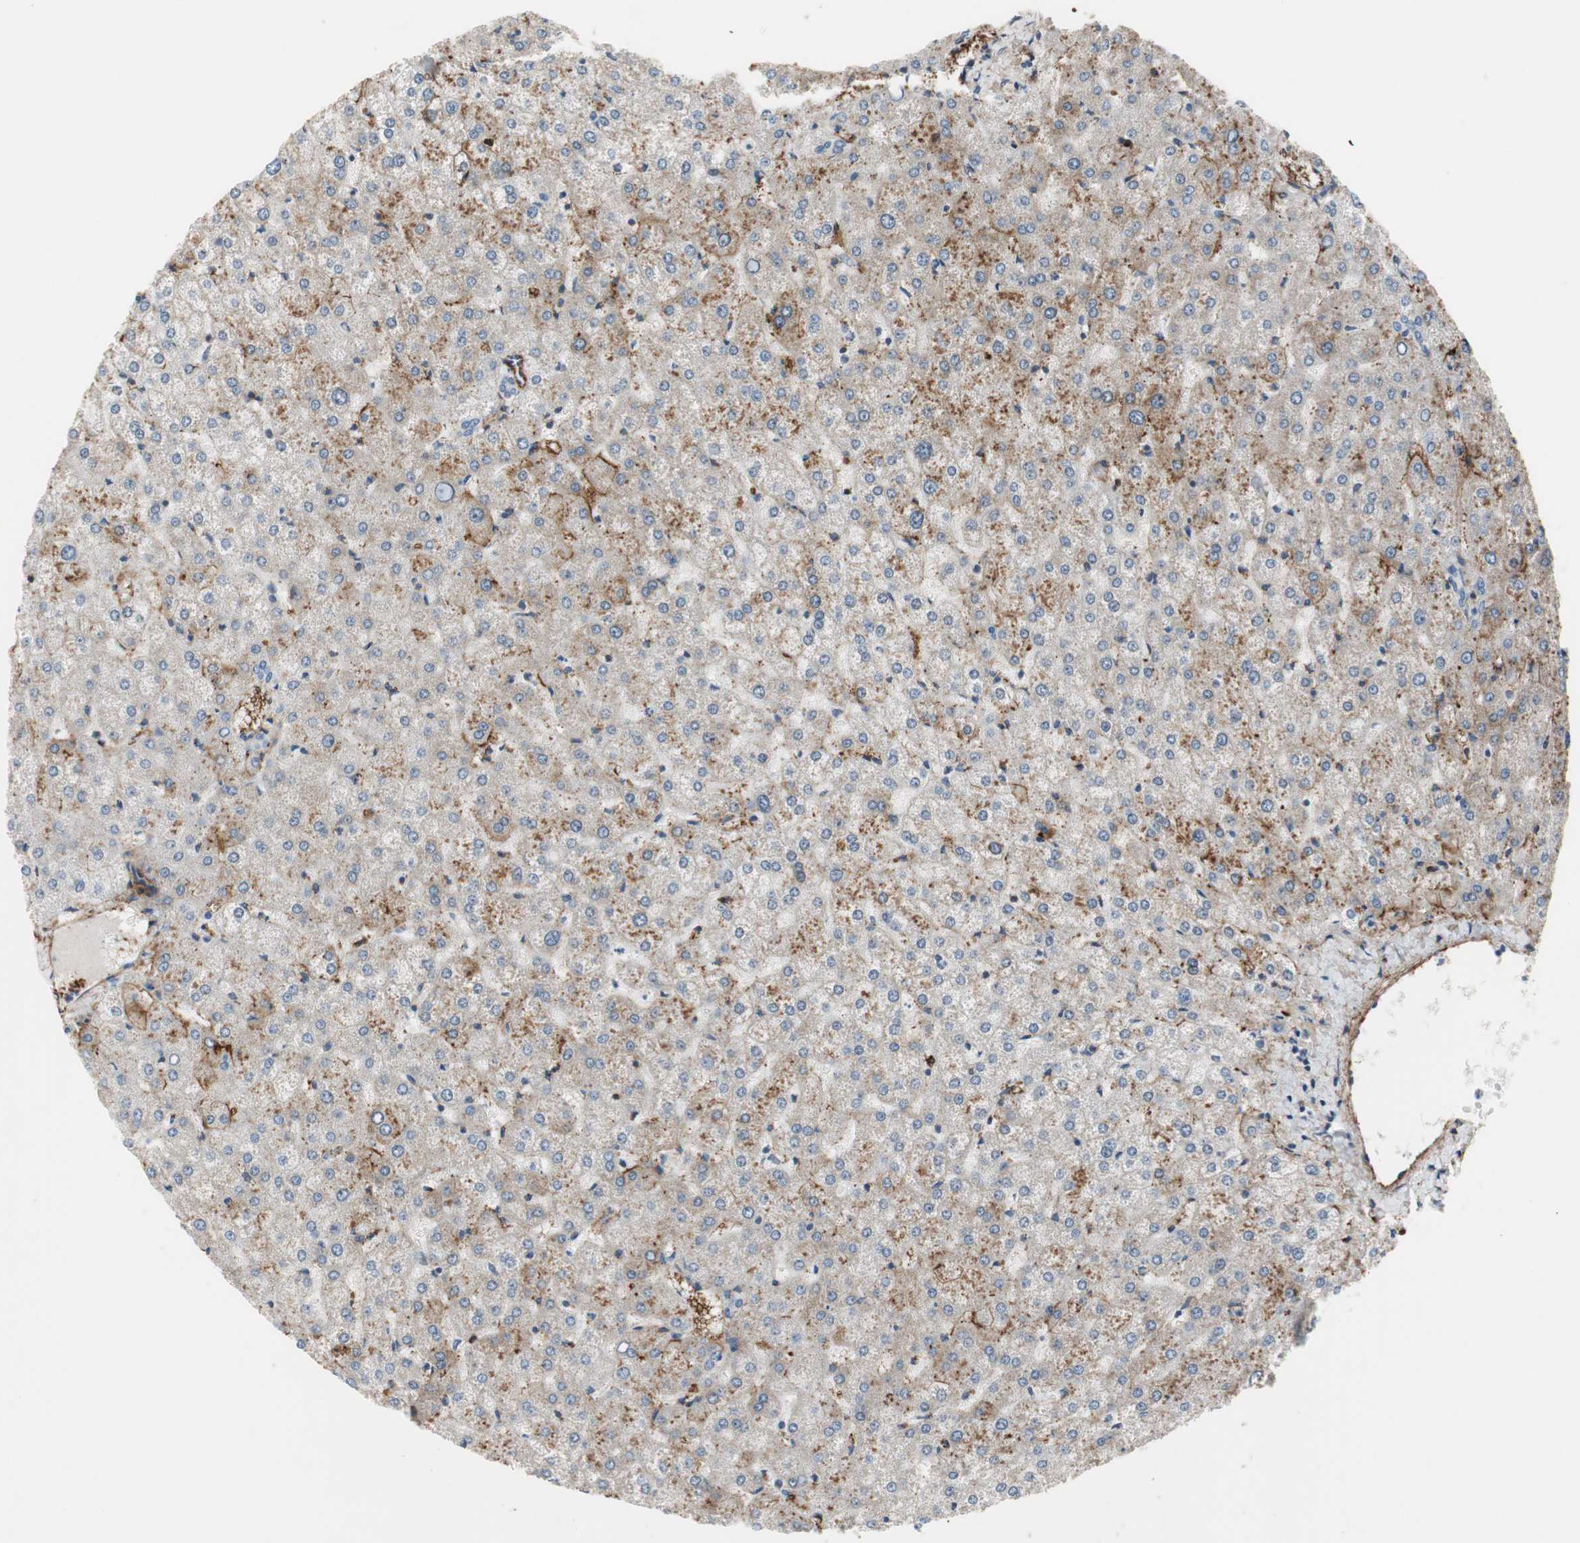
{"staining": {"intensity": "negative", "quantity": "none", "location": "none"}, "tissue": "liver", "cell_type": "Cholangiocytes", "image_type": "normal", "snomed": [{"axis": "morphology", "description": "Normal tissue, NOS"}, {"axis": "topography", "description": "Liver"}], "caption": "Protein analysis of unremarkable liver shows no significant positivity in cholangiocytes. (DAB (3,3'-diaminobenzidine) immunohistochemistry (IHC), high magnification).", "gene": "GRHL1", "patient": {"sex": "female", "age": 32}}